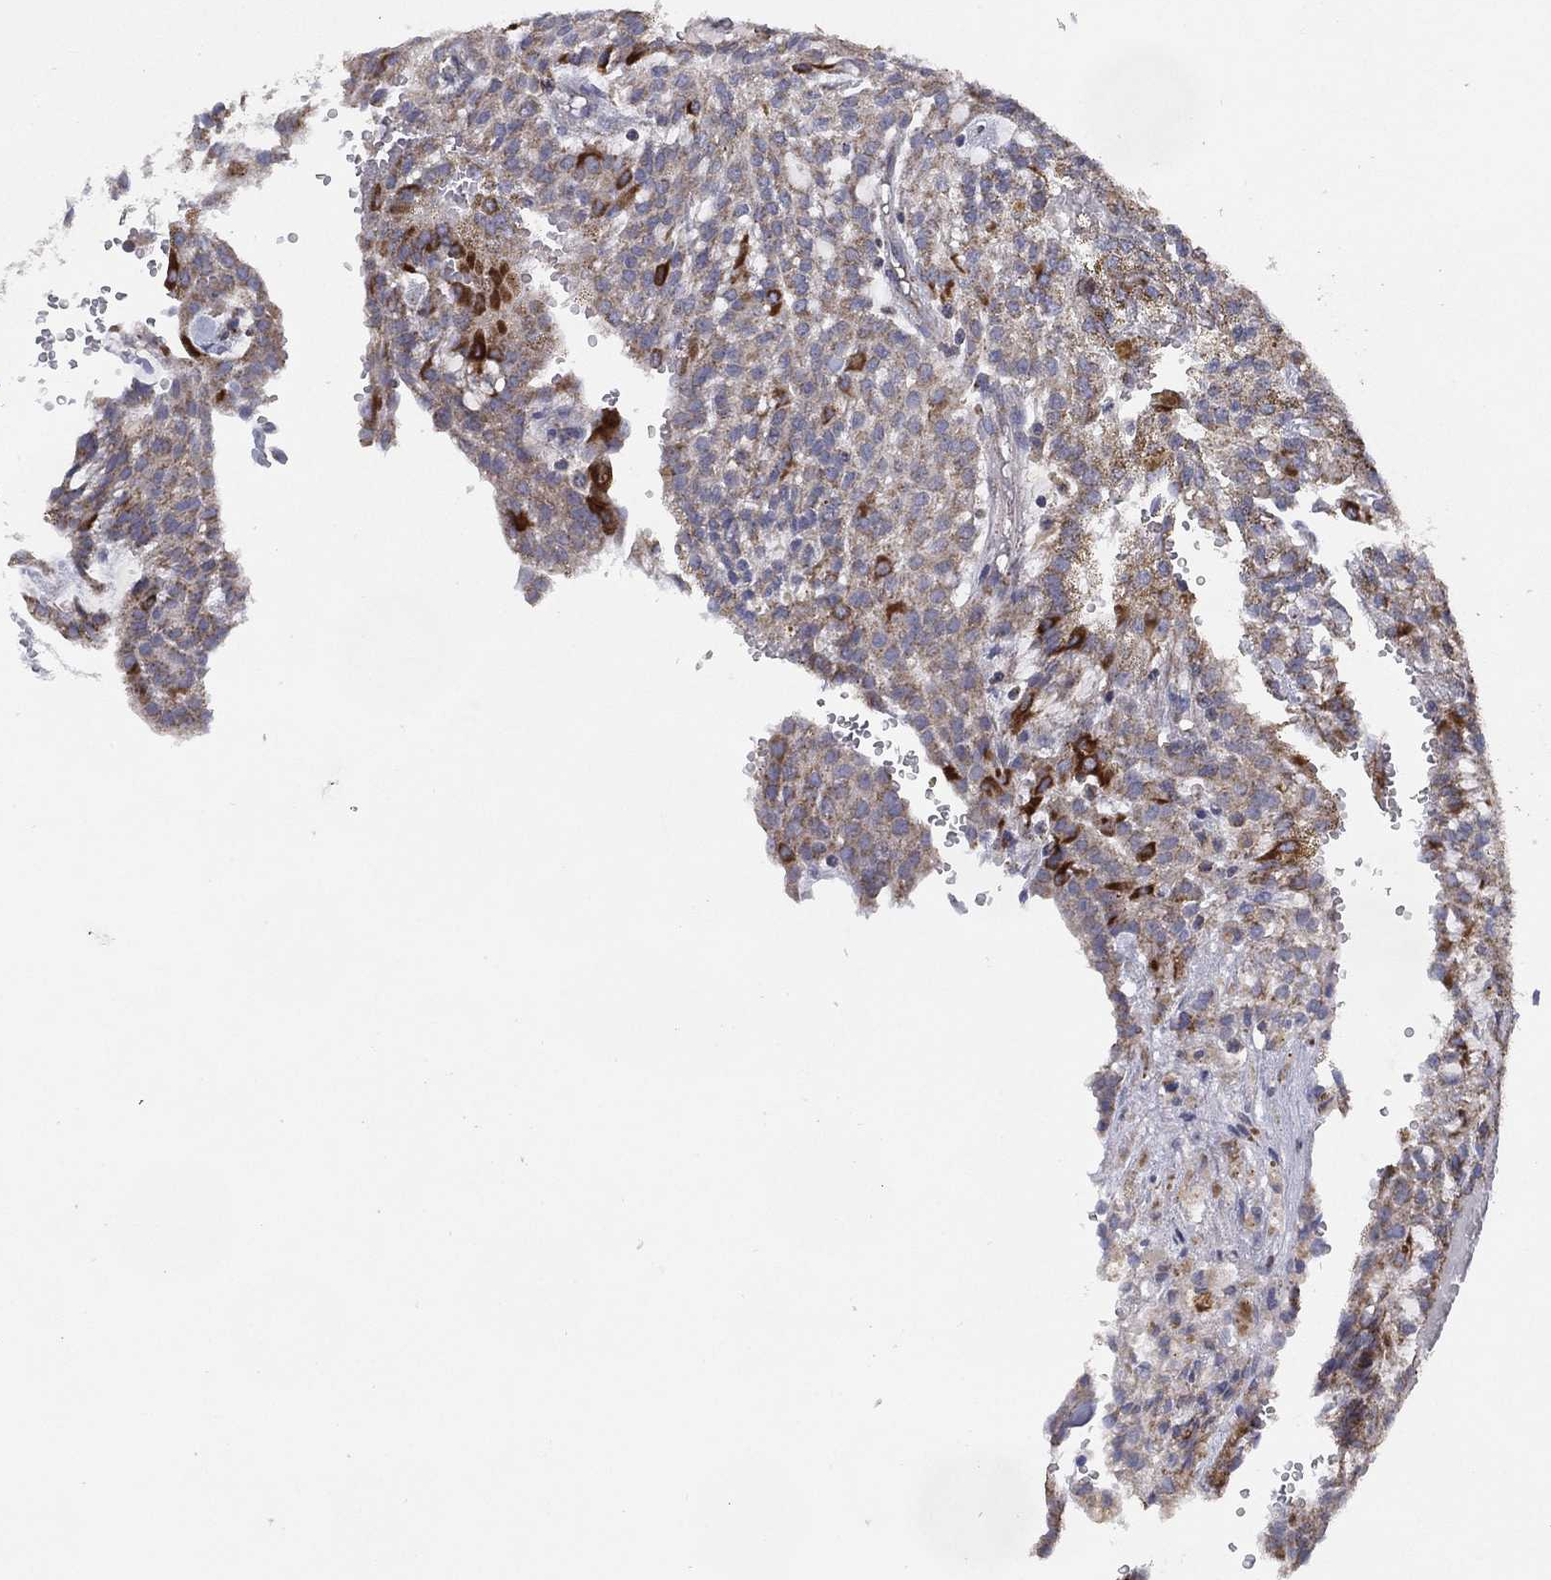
{"staining": {"intensity": "moderate", "quantity": "25%-75%", "location": "cytoplasmic/membranous"}, "tissue": "renal cancer", "cell_type": "Tumor cells", "image_type": "cancer", "snomed": [{"axis": "morphology", "description": "Adenocarcinoma, NOS"}, {"axis": "topography", "description": "Kidney"}], "caption": "An image showing moderate cytoplasmic/membranous staining in about 25%-75% of tumor cells in adenocarcinoma (renal), as visualized by brown immunohistochemical staining.", "gene": "PPP2R5A", "patient": {"sex": "male", "age": 63}}